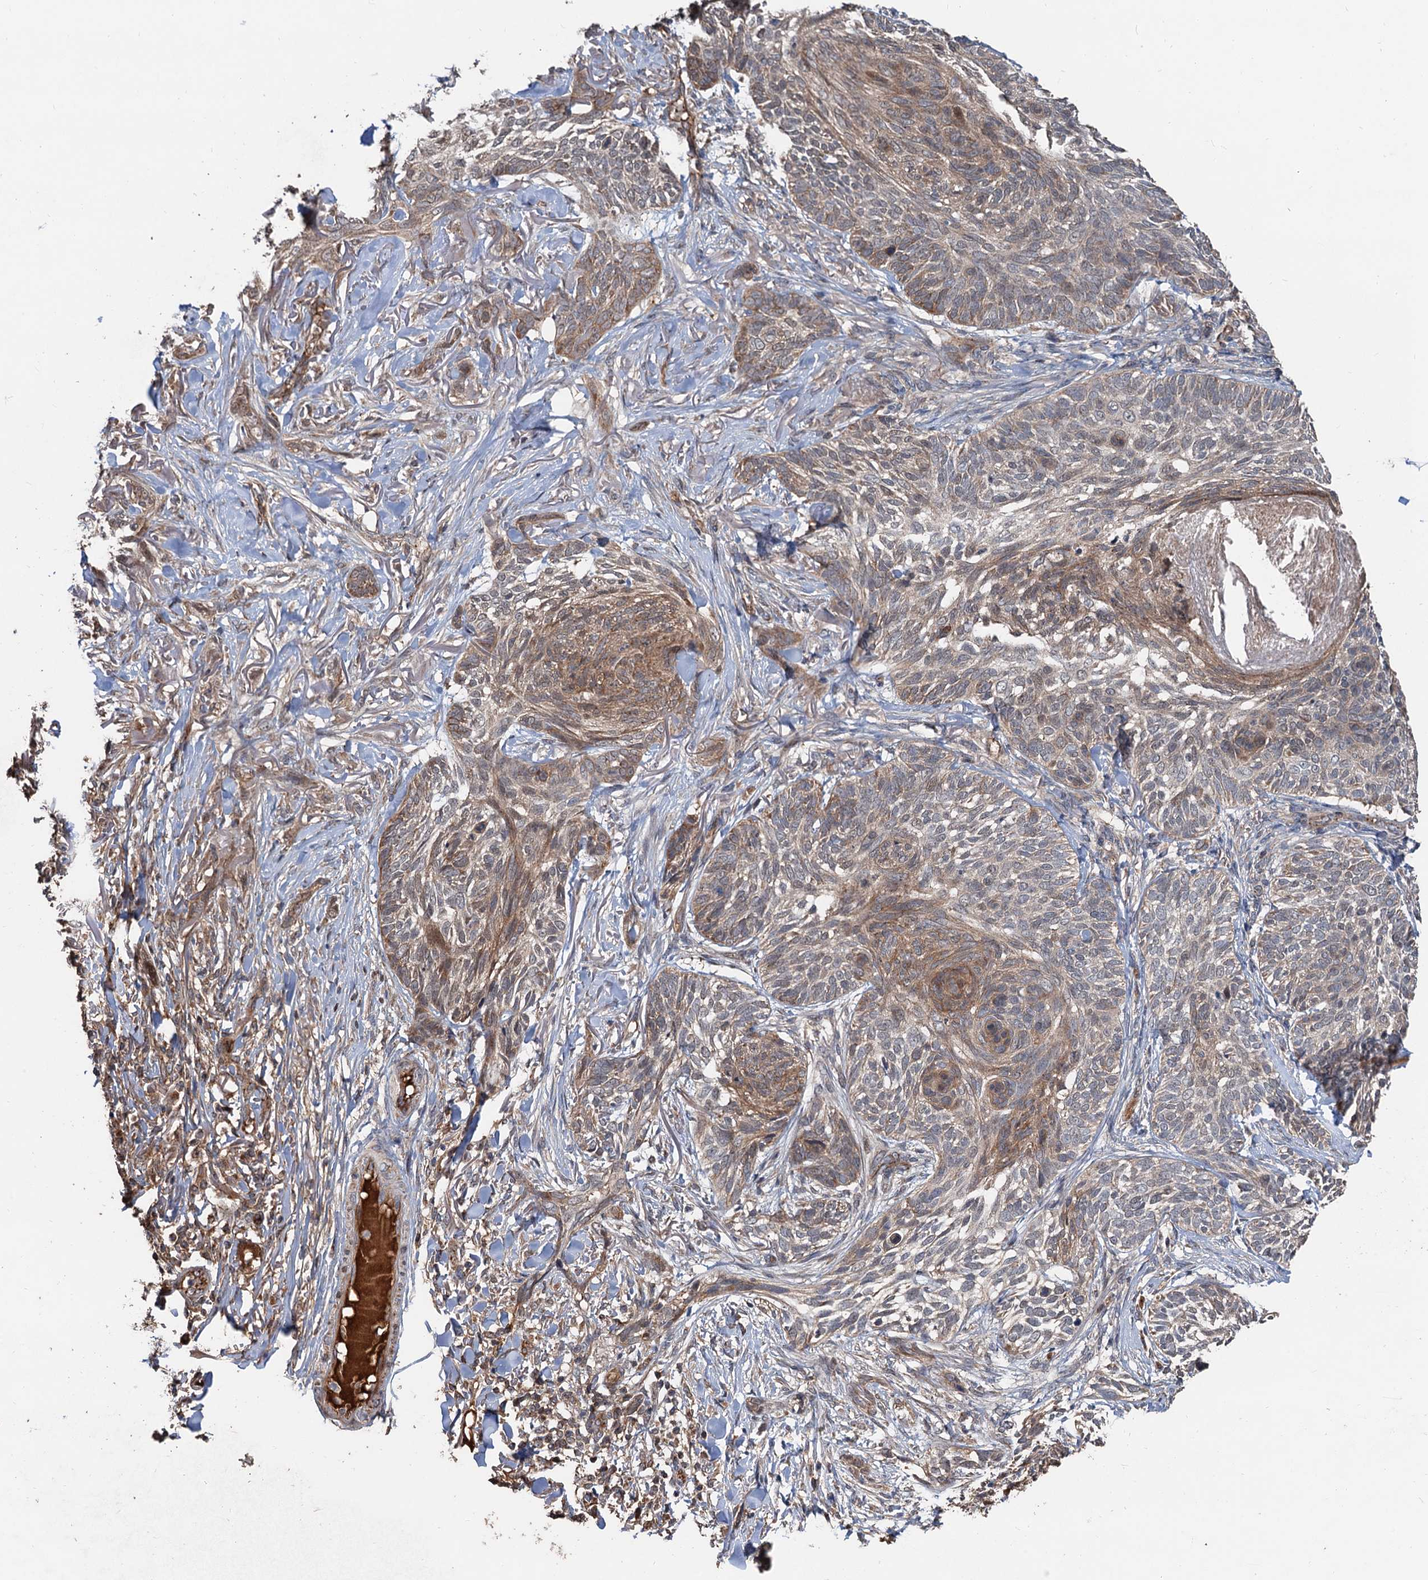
{"staining": {"intensity": "moderate", "quantity": "25%-75%", "location": "cytoplasmic/membranous"}, "tissue": "skin cancer", "cell_type": "Tumor cells", "image_type": "cancer", "snomed": [{"axis": "morphology", "description": "Normal tissue, NOS"}, {"axis": "morphology", "description": "Basal cell carcinoma"}, {"axis": "topography", "description": "Skin"}], "caption": "A brown stain labels moderate cytoplasmic/membranous staining of a protein in skin cancer (basal cell carcinoma) tumor cells.", "gene": "DEXI", "patient": {"sex": "male", "age": 66}}